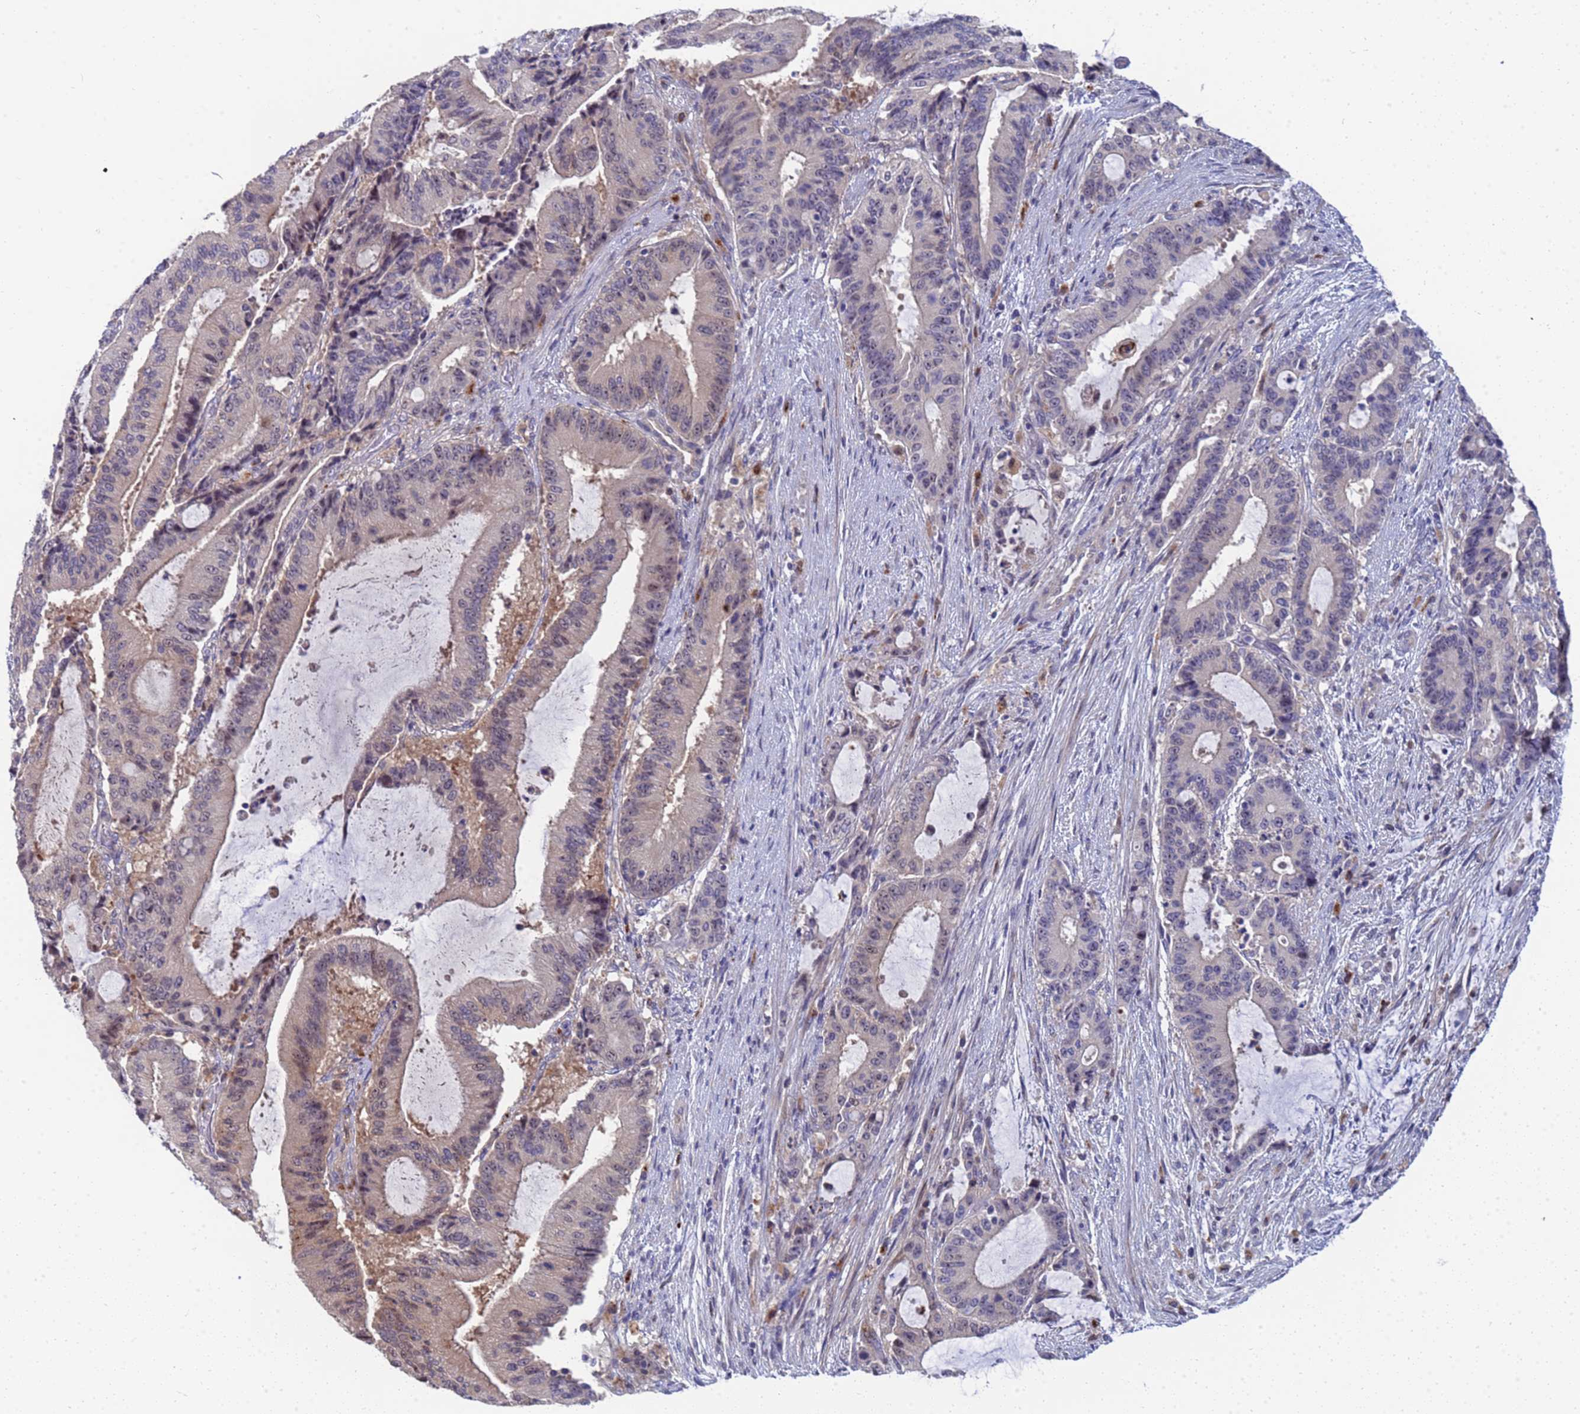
{"staining": {"intensity": "weak", "quantity": "<25%", "location": "nuclear"}, "tissue": "liver cancer", "cell_type": "Tumor cells", "image_type": "cancer", "snomed": [{"axis": "morphology", "description": "Normal tissue, NOS"}, {"axis": "morphology", "description": "Cholangiocarcinoma"}, {"axis": "topography", "description": "Liver"}, {"axis": "topography", "description": "Peripheral nerve tissue"}], "caption": "Cholangiocarcinoma (liver) stained for a protein using immunohistochemistry shows no positivity tumor cells.", "gene": "ENOSF1", "patient": {"sex": "female", "age": 73}}